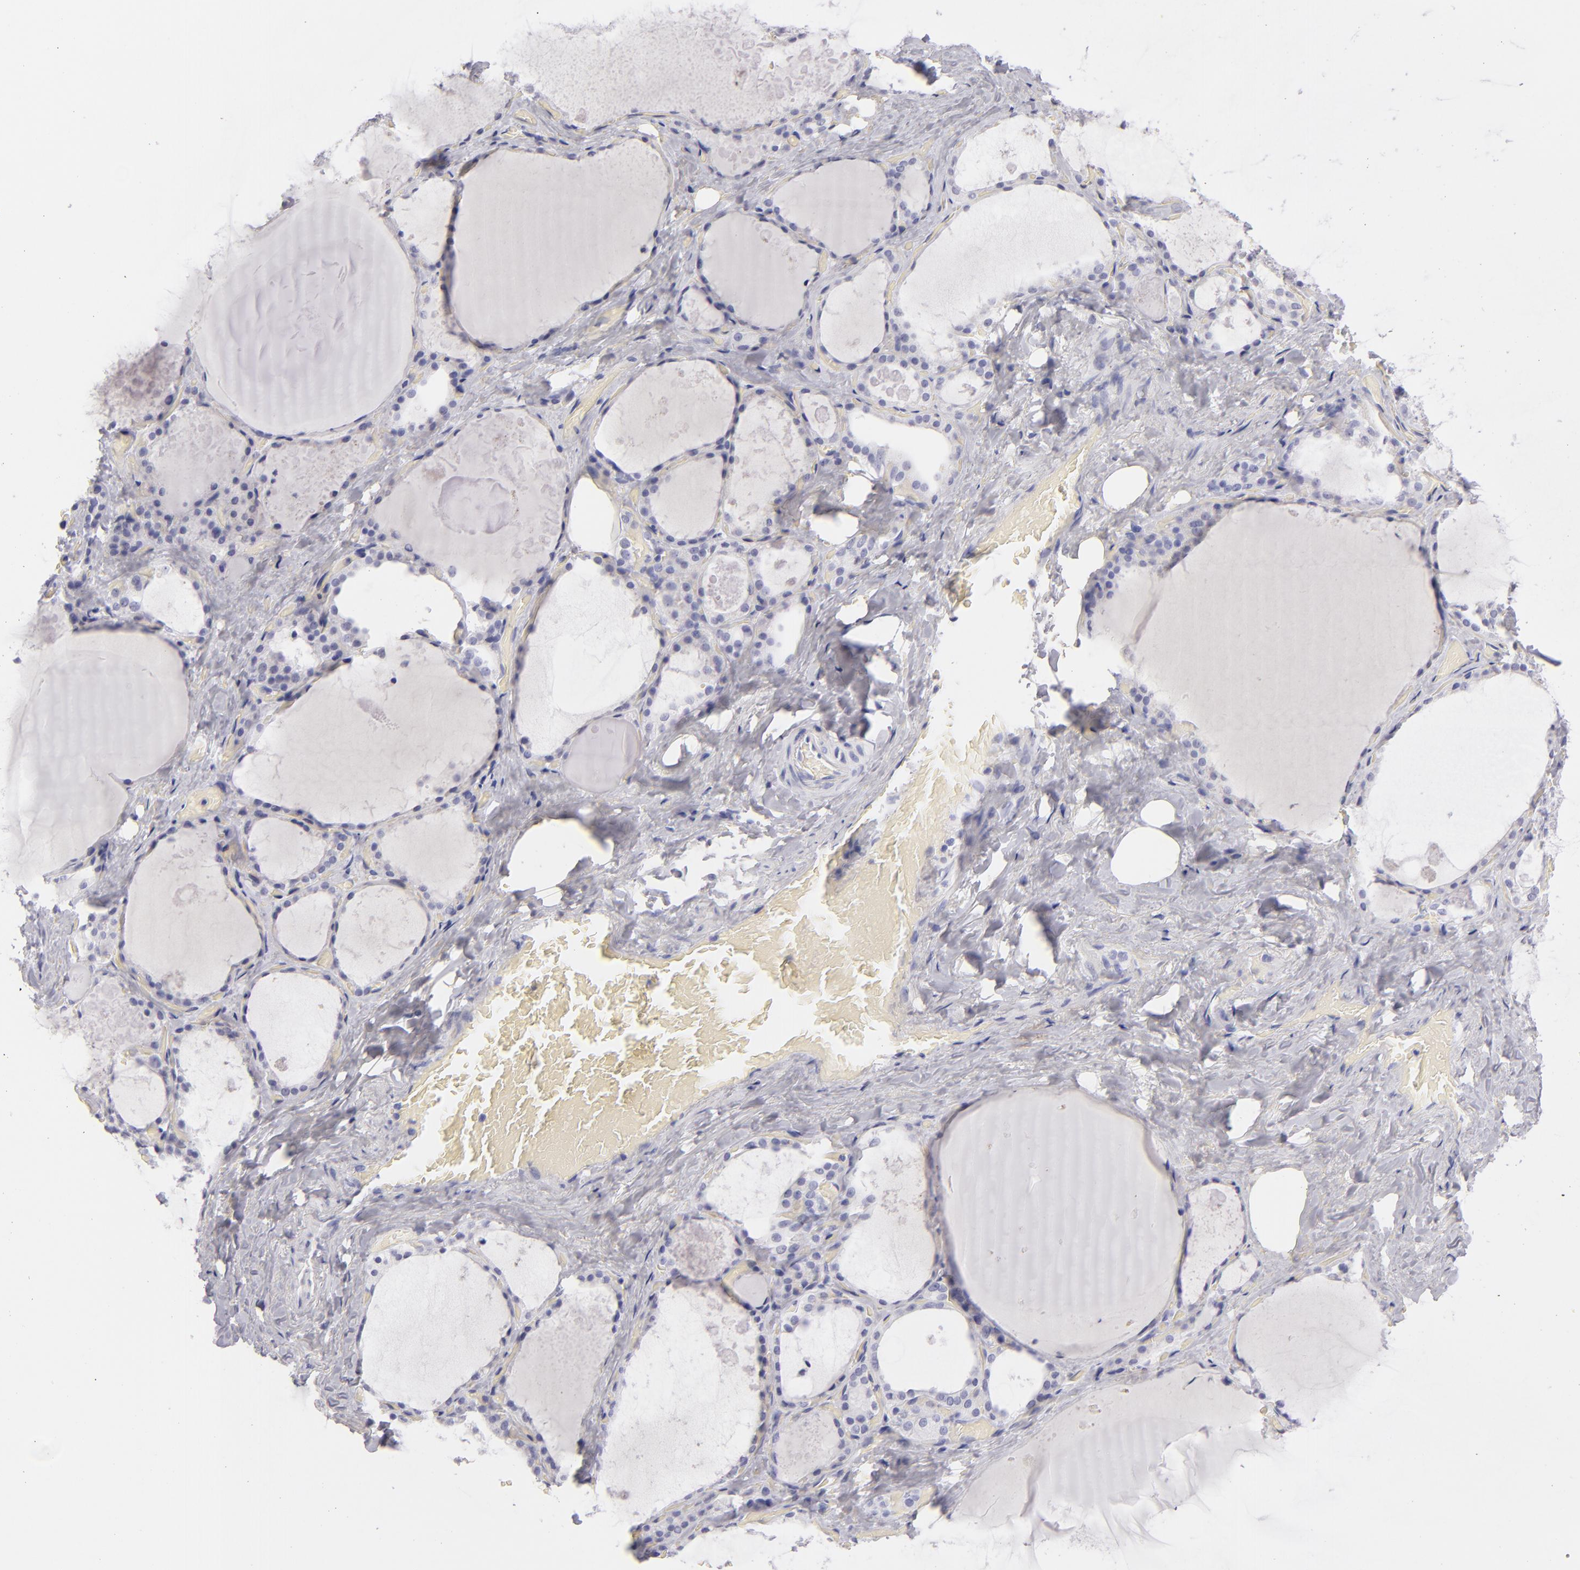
{"staining": {"intensity": "negative", "quantity": "none", "location": "none"}, "tissue": "thyroid gland", "cell_type": "Glandular cells", "image_type": "normal", "snomed": [{"axis": "morphology", "description": "Normal tissue, NOS"}, {"axis": "topography", "description": "Thyroid gland"}], "caption": "Benign thyroid gland was stained to show a protein in brown. There is no significant staining in glandular cells. (Immunohistochemistry, brightfield microscopy, high magnification).", "gene": "VIL1", "patient": {"sex": "male", "age": 61}}